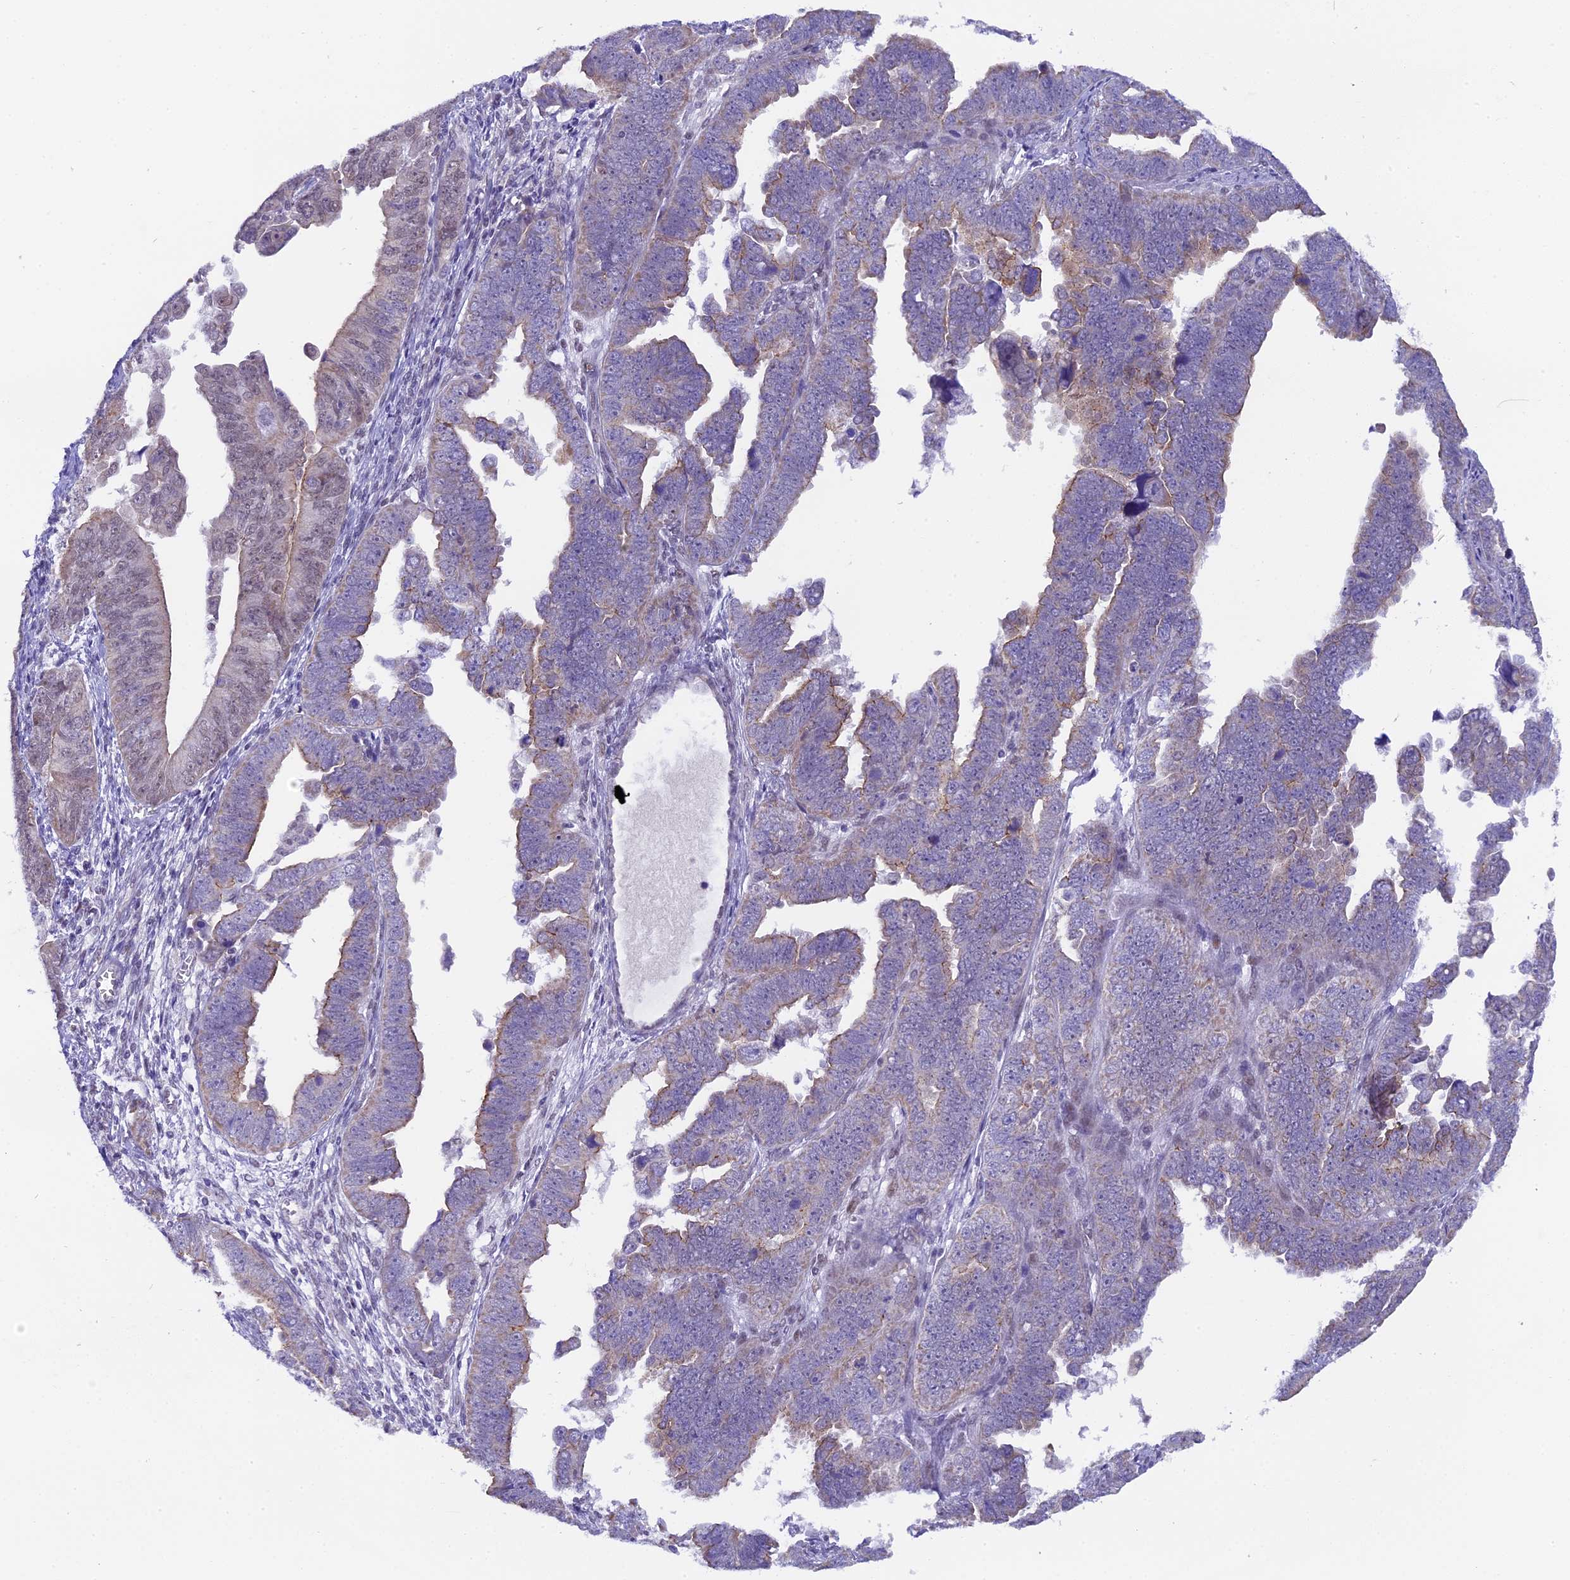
{"staining": {"intensity": "weak", "quantity": "25%-75%", "location": "cytoplasmic/membranous"}, "tissue": "endometrial cancer", "cell_type": "Tumor cells", "image_type": "cancer", "snomed": [{"axis": "morphology", "description": "Adenocarcinoma, NOS"}, {"axis": "topography", "description": "Endometrium"}], "caption": "This is an image of immunohistochemistry staining of endometrial adenocarcinoma, which shows weak positivity in the cytoplasmic/membranous of tumor cells.", "gene": "OSGEP", "patient": {"sex": "female", "age": 75}}